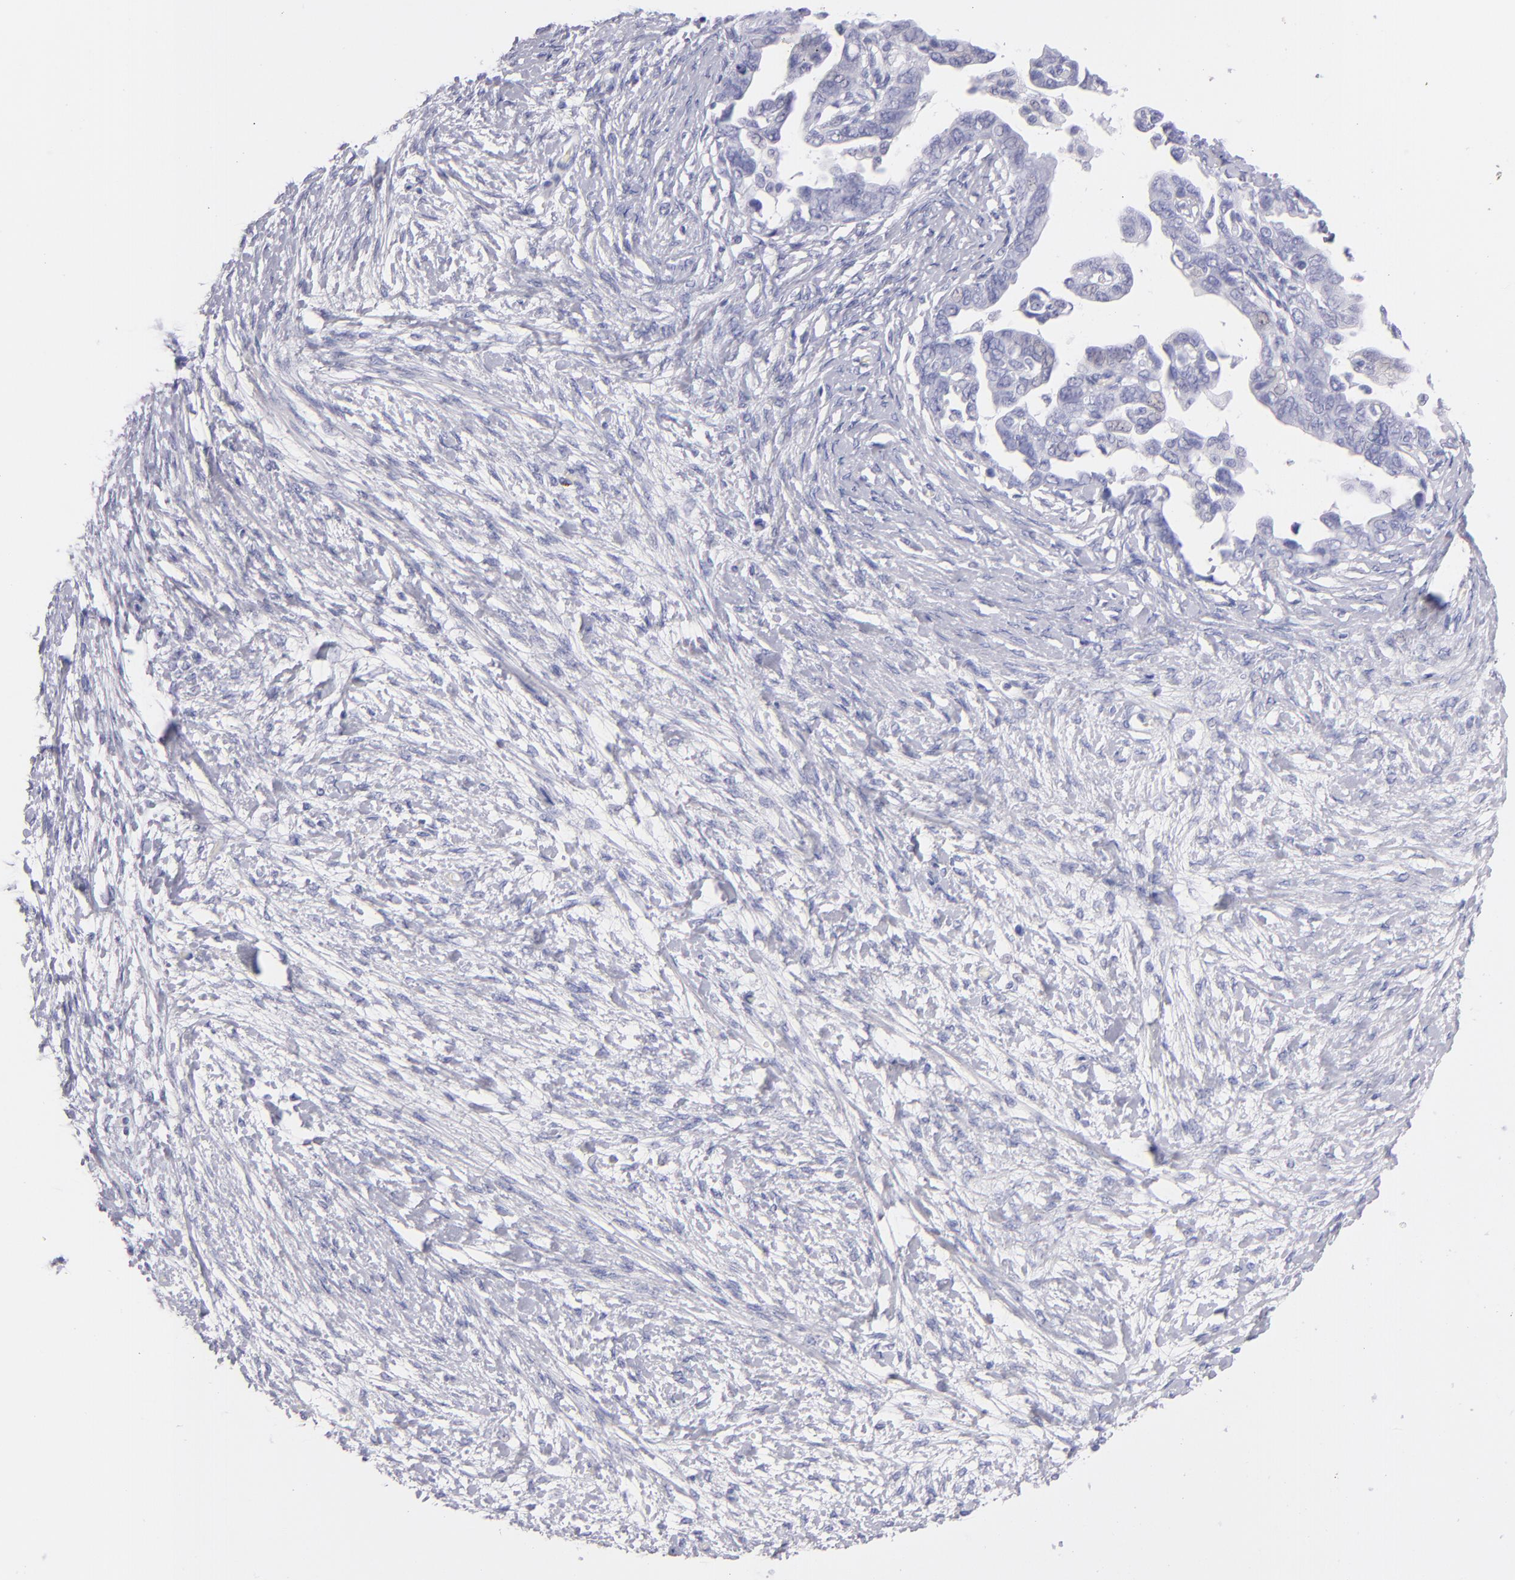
{"staining": {"intensity": "negative", "quantity": "none", "location": "none"}, "tissue": "ovarian cancer", "cell_type": "Tumor cells", "image_type": "cancer", "snomed": [{"axis": "morphology", "description": "Cystadenocarcinoma, serous, NOS"}, {"axis": "topography", "description": "Ovary"}], "caption": "This is a image of IHC staining of ovarian cancer (serous cystadenocarcinoma), which shows no staining in tumor cells.", "gene": "PRF1", "patient": {"sex": "female", "age": 69}}